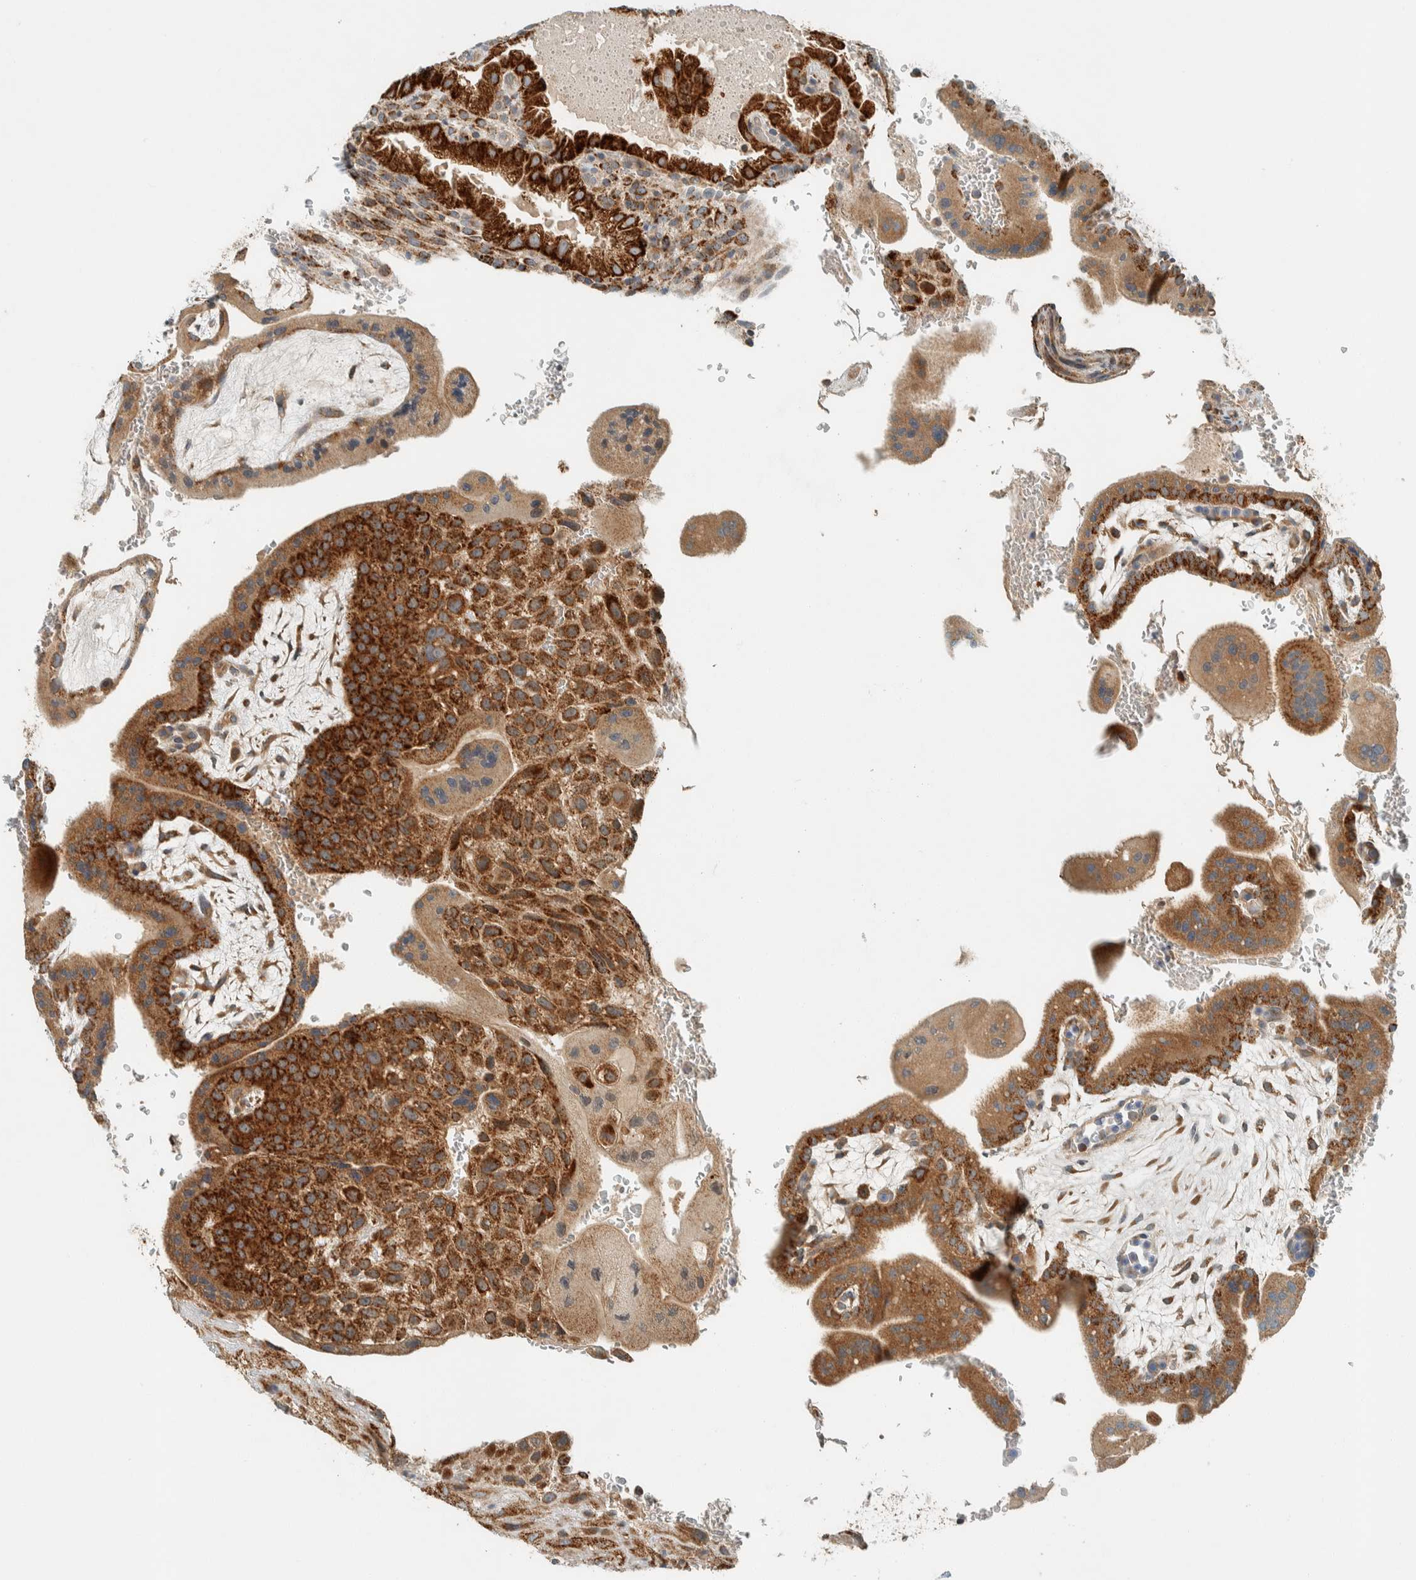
{"staining": {"intensity": "strong", "quantity": ">75%", "location": "cytoplasmic/membranous"}, "tissue": "placenta", "cell_type": "Decidual cells", "image_type": "normal", "snomed": [{"axis": "morphology", "description": "Normal tissue, NOS"}, {"axis": "topography", "description": "Placenta"}], "caption": "Immunohistochemical staining of normal human placenta reveals high levels of strong cytoplasmic/membranous positivity in about >75% of decidual cells. (IHC, brightfield microscopy, high magnification).", "gene": "SPAG5", "patient": {"sex": "female", "age": 35}}